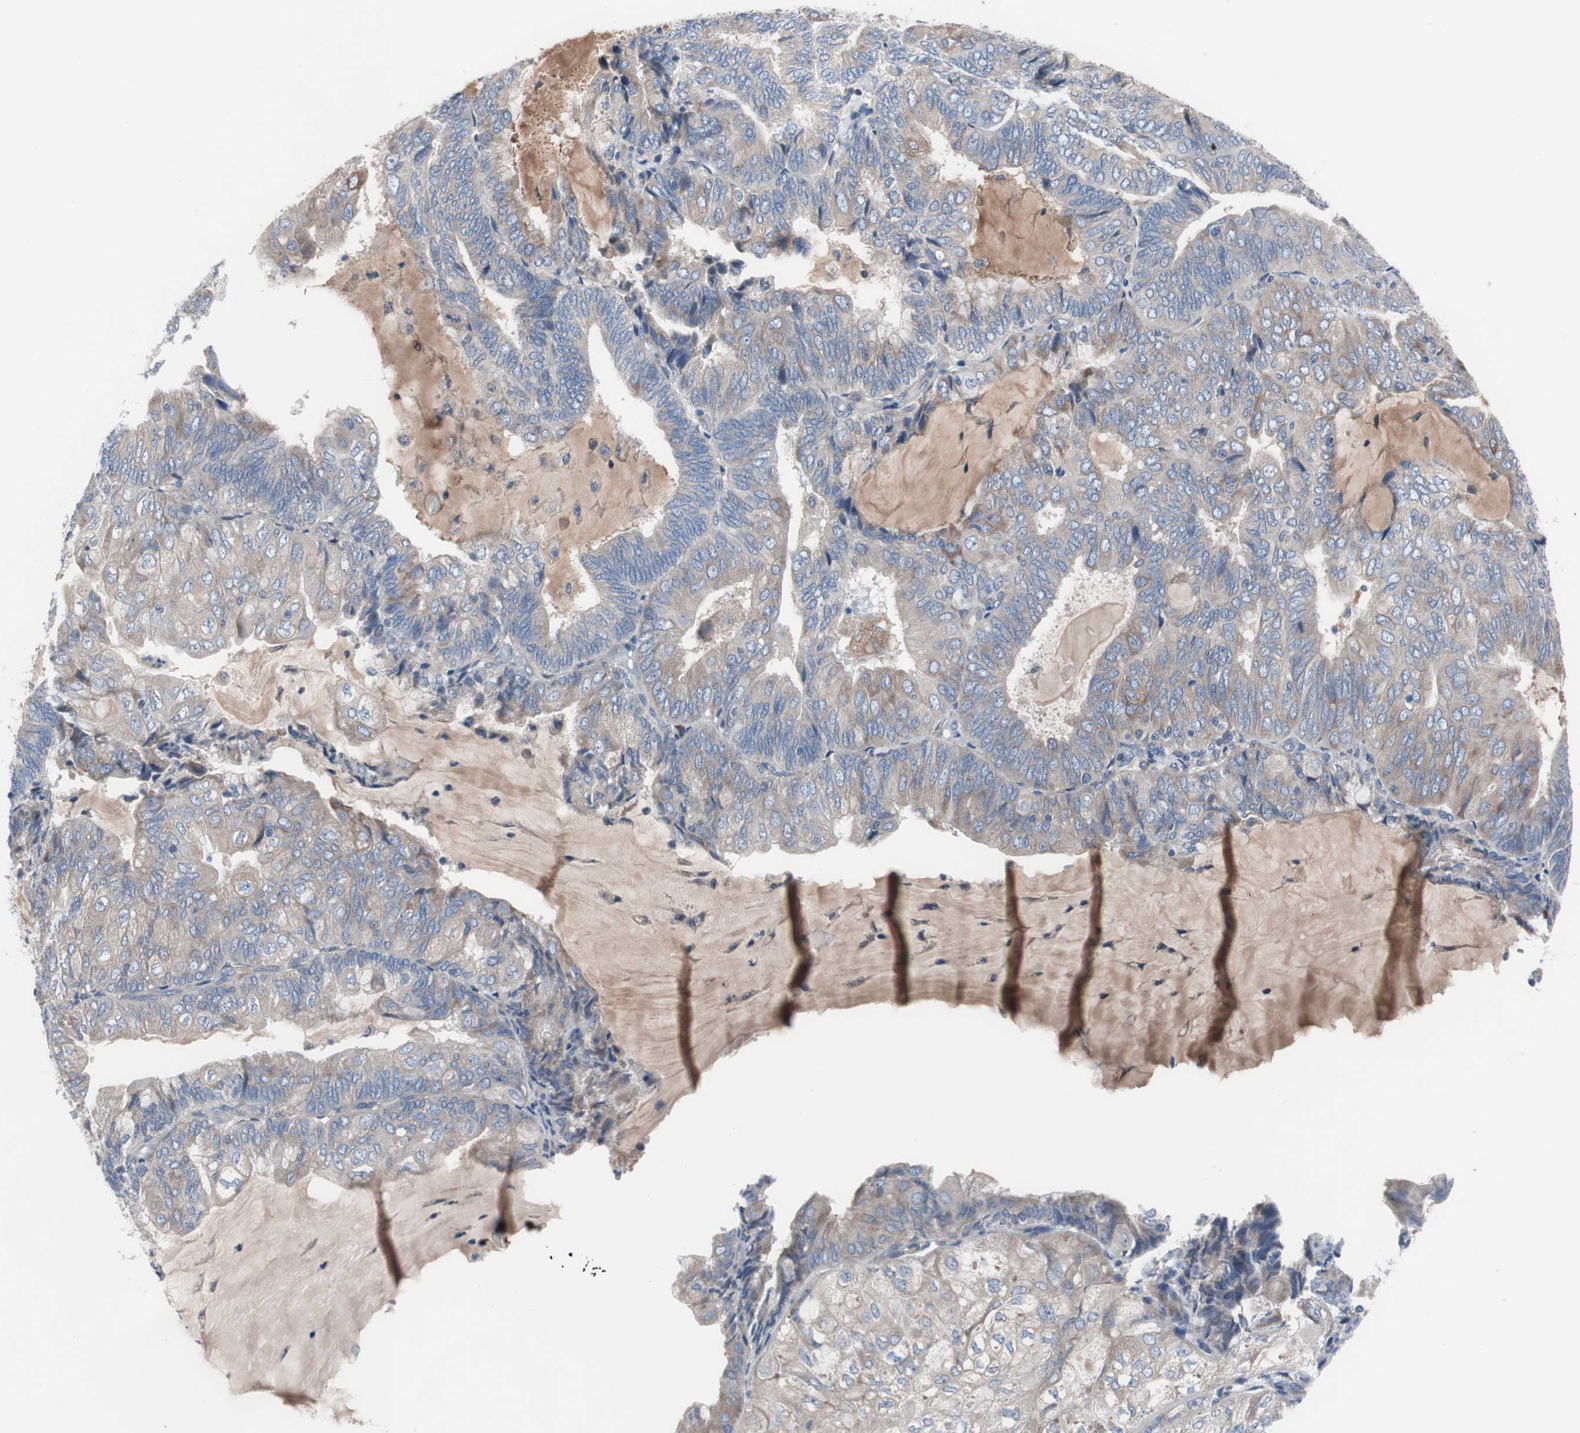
{"staining": {"intensity": "weak", "quantity": ">75%", "location": "none"}, "tissue": "endometrial cancer", "cell_type": "Tumor cells", "image_type": "cancer", "snomed": [{"axis": "morphology", "description": "Adenocarcinoma, NOS"}, {"axis": "topography", "description": "Endometrium"}], "caption": "IHC (DAB) staining of human endometrial adenocarcinoma demonstrates weak None protein positivity in approximately >75% of tumor cells.", "gene": "KANSL1", "patient": {"sex": "female", "age": 81}}